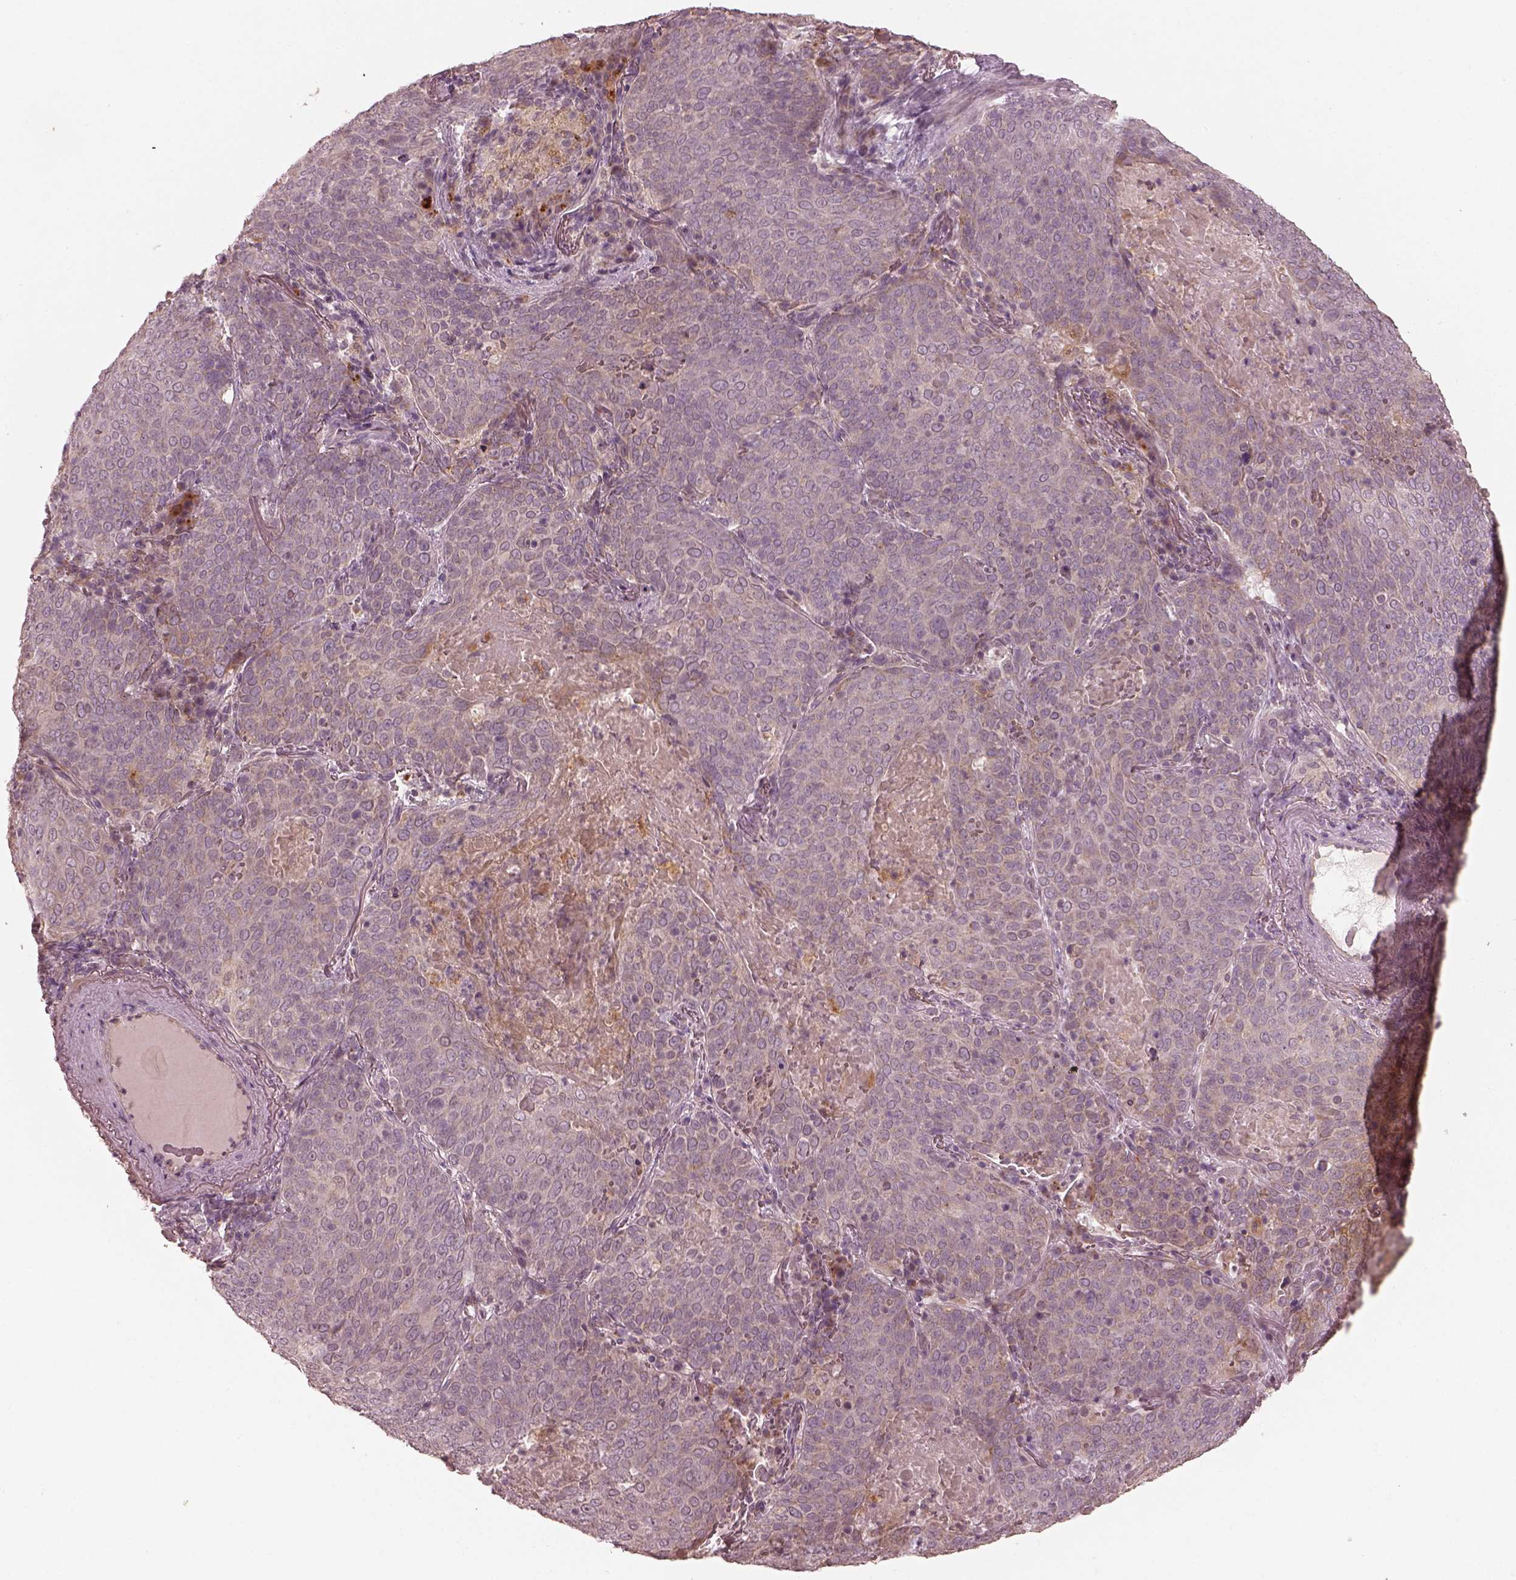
{"staining": {"intensity": "negative", "quantity": "none", "location": "none"}, "tissue": "lung cancer", "cell_type": "Tumor cells", "image_type": "cancer", "snomed": [{"axis": "morphology", "description": "Squamous cell carcinoma, NOS"}, {"axis": "topography", "description": "Lung"}], "caption": "Protein analysis of lung cancer (squamous cell carcinoma) demonstrates no significant staining in tumor cells. (Stains: DAB immunohistochemistry with hematoxylin counter stain, Microscopy: brightfield microscopy at high magnification).", "gene": "SLC25A46", "patient": {"sex": "male", "age": 82}}